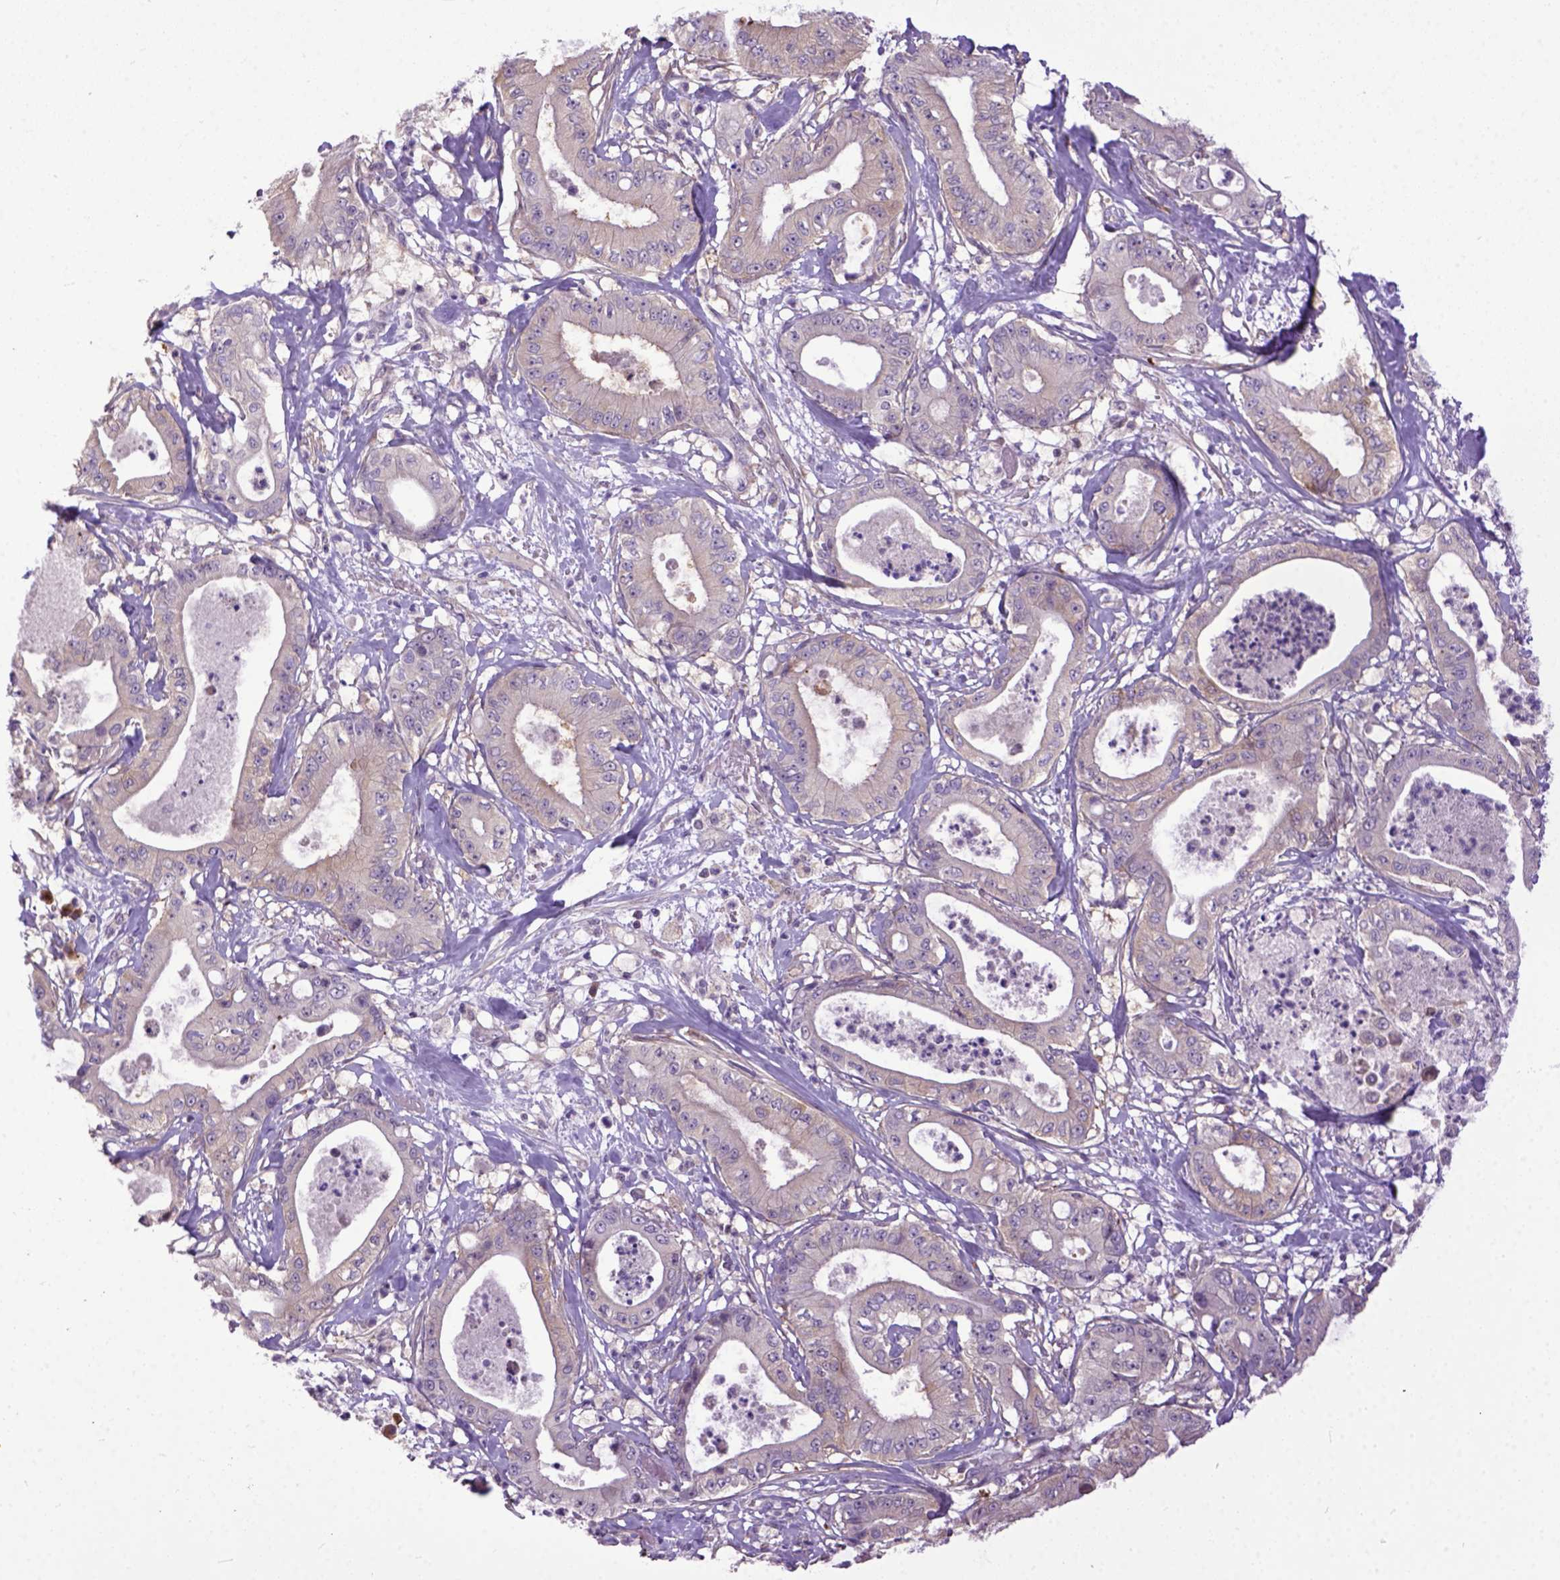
{"staining": {"intensity": "weak", "quantity": "<25%", "location": "cytoplasmic/membranous"}, "tissue": "pancreatic cancer", "cell_type": "Tumor cells", "image_type": "cancer", "snomed": [{"axis": "morphology", "description": "Adenocarcinoma, NOS"}, {"axis": "topography", "description": "Pancreas"}], "caption": "The histopathology image shows no significant staining in tumor cells of pancreatic cancer.", "gene": "CPNE1", "patient": {"sex": "male", "age": 71}}